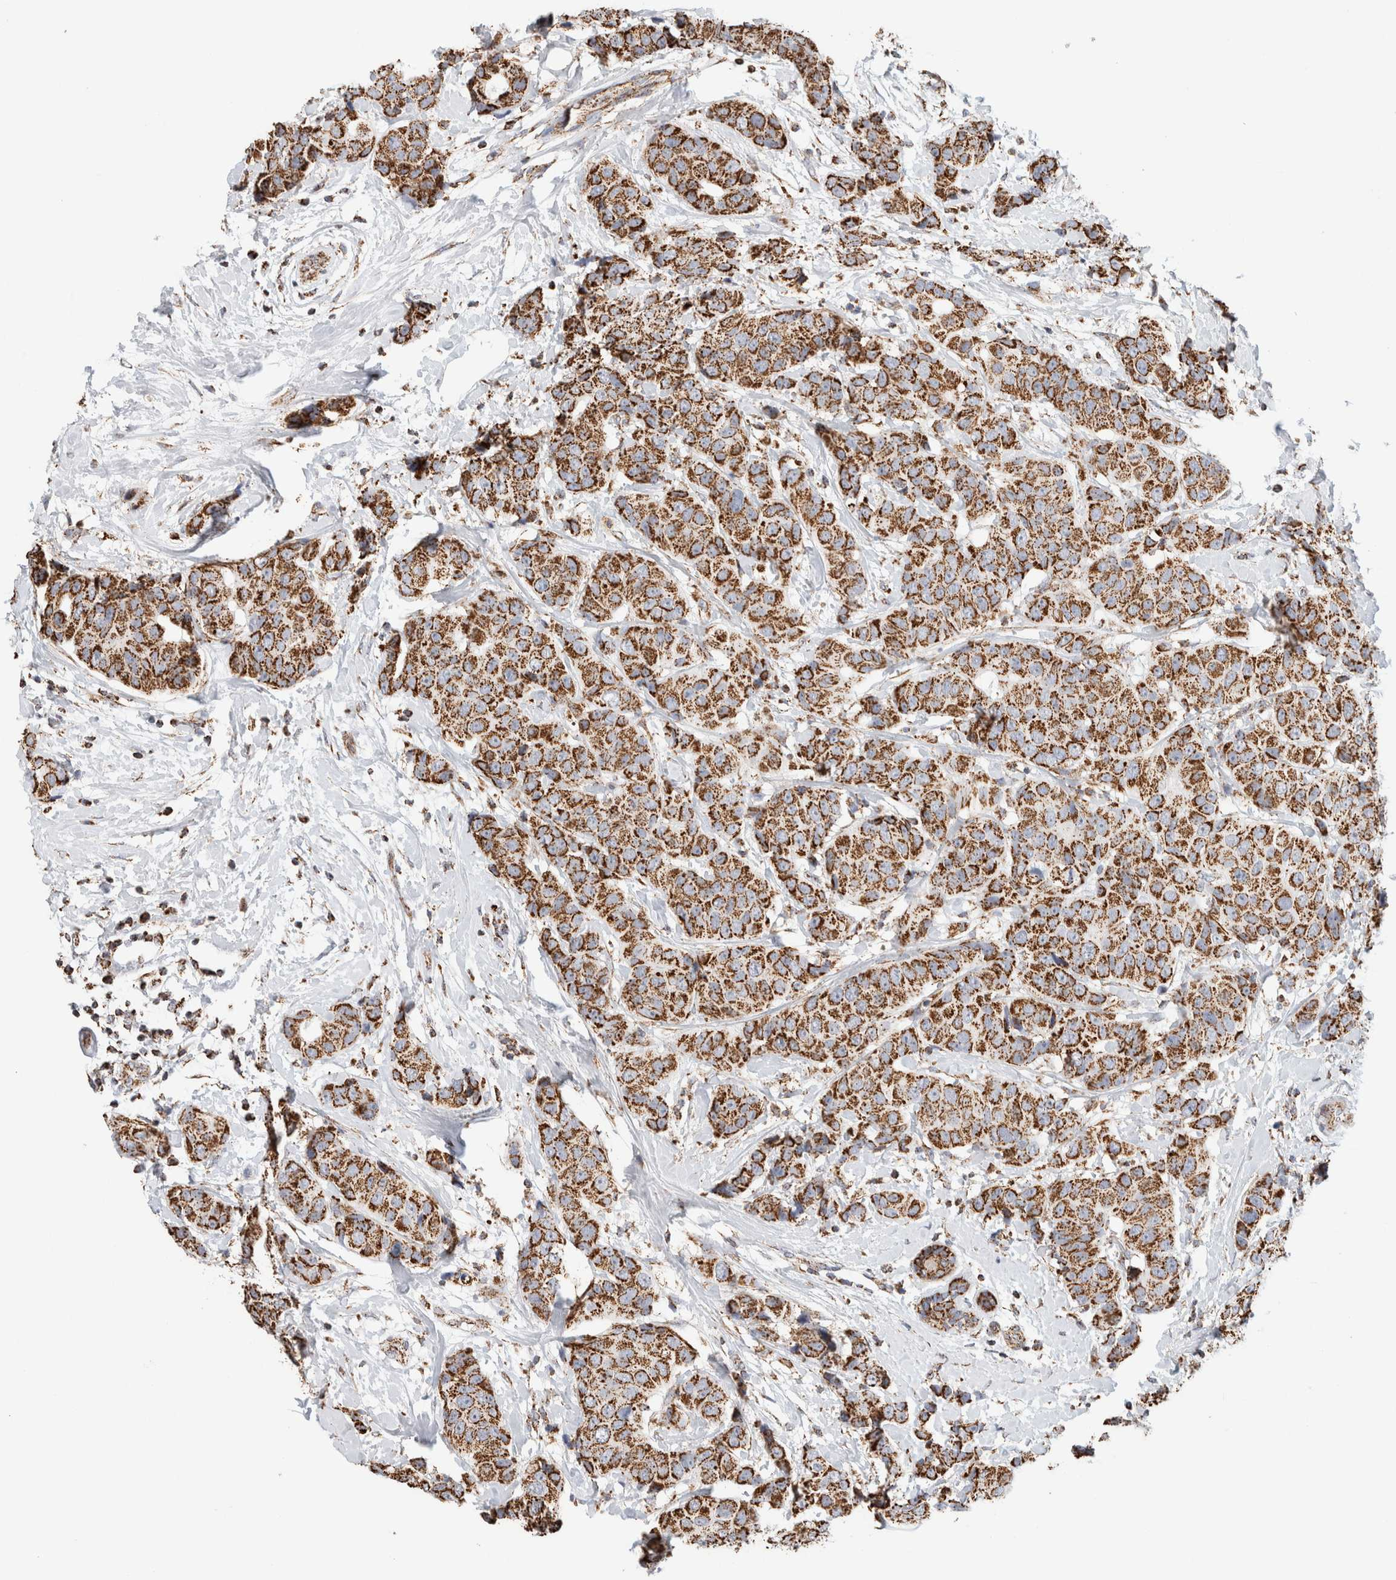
{"staining": {"intensity": "moderate", "quantity": ">75%", "location": "cytoplasmic/membranous"}, "tissue": "breast cancer", "cell_type": "Tumor cells", "image_type": "cancer", "snomed": [{"axis": "morphology", "description": "Normal tissue, NOS"}, {"axis": "morphology", "description": "Duct carcinoma"}, {"axis": "topography", "description": "Breast"}], "caption": "Immunohistochemistry (IHC) (DAB) staining of human infiltrating ductal carcinoma (breast) exhibits moderate cytoplasmic/membranous protein positivity in about >75% of tumor cells. The staining was performed using DAB (3,3'-diaminobenzidine) to visualize the protein expression in brown, while the nuclei were stained in blue with hematoxylin (Magnification: 20x).", "gene": "C1QBP", "patient": {"sex": "female", "age": 39}}